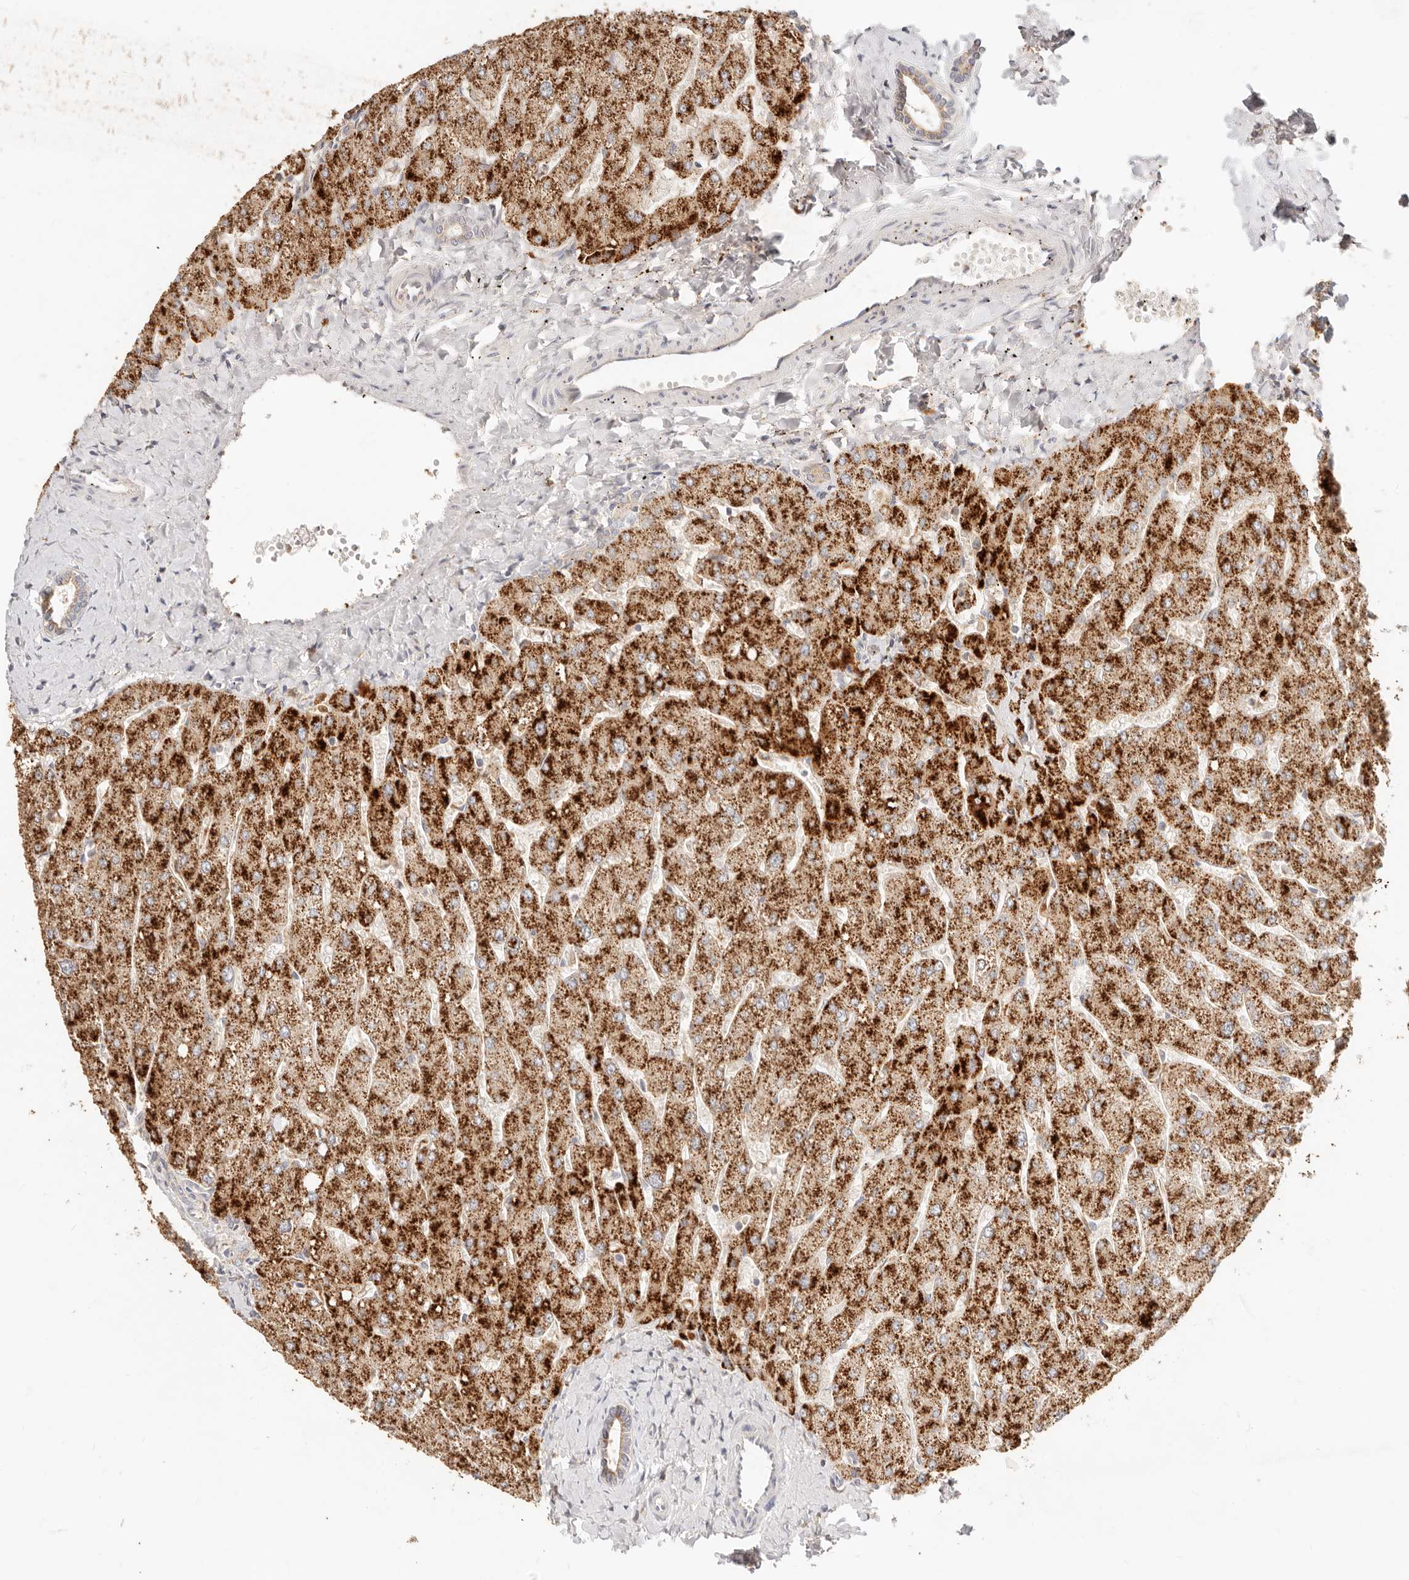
{"staining": {"intensity": "weak", "quantity": ">75%", "location": "cytoplasmic/membranous"}, "tissue": "liver", "cell_type": "Cholangiocytes", "image_type": "normal", "snomed": [{"axis": "morphology", "description": "Normal tissue, NOS"}, {"axis": "topography", "description": "Liver"}], "caption": "High-magnification brightfield microscopy of benign liver stained with DAB (brown) and counterstained with hematoxylin (blue). cholangiocytes exhibit weak cytoplasmic/membranous positivity is identified in approximately>75% of cells. (brown staining indicates protein expression, while blue staining denotes nuclei).", "gene": "ACOX1", "patient": {"sex": "male", "age": 55}}